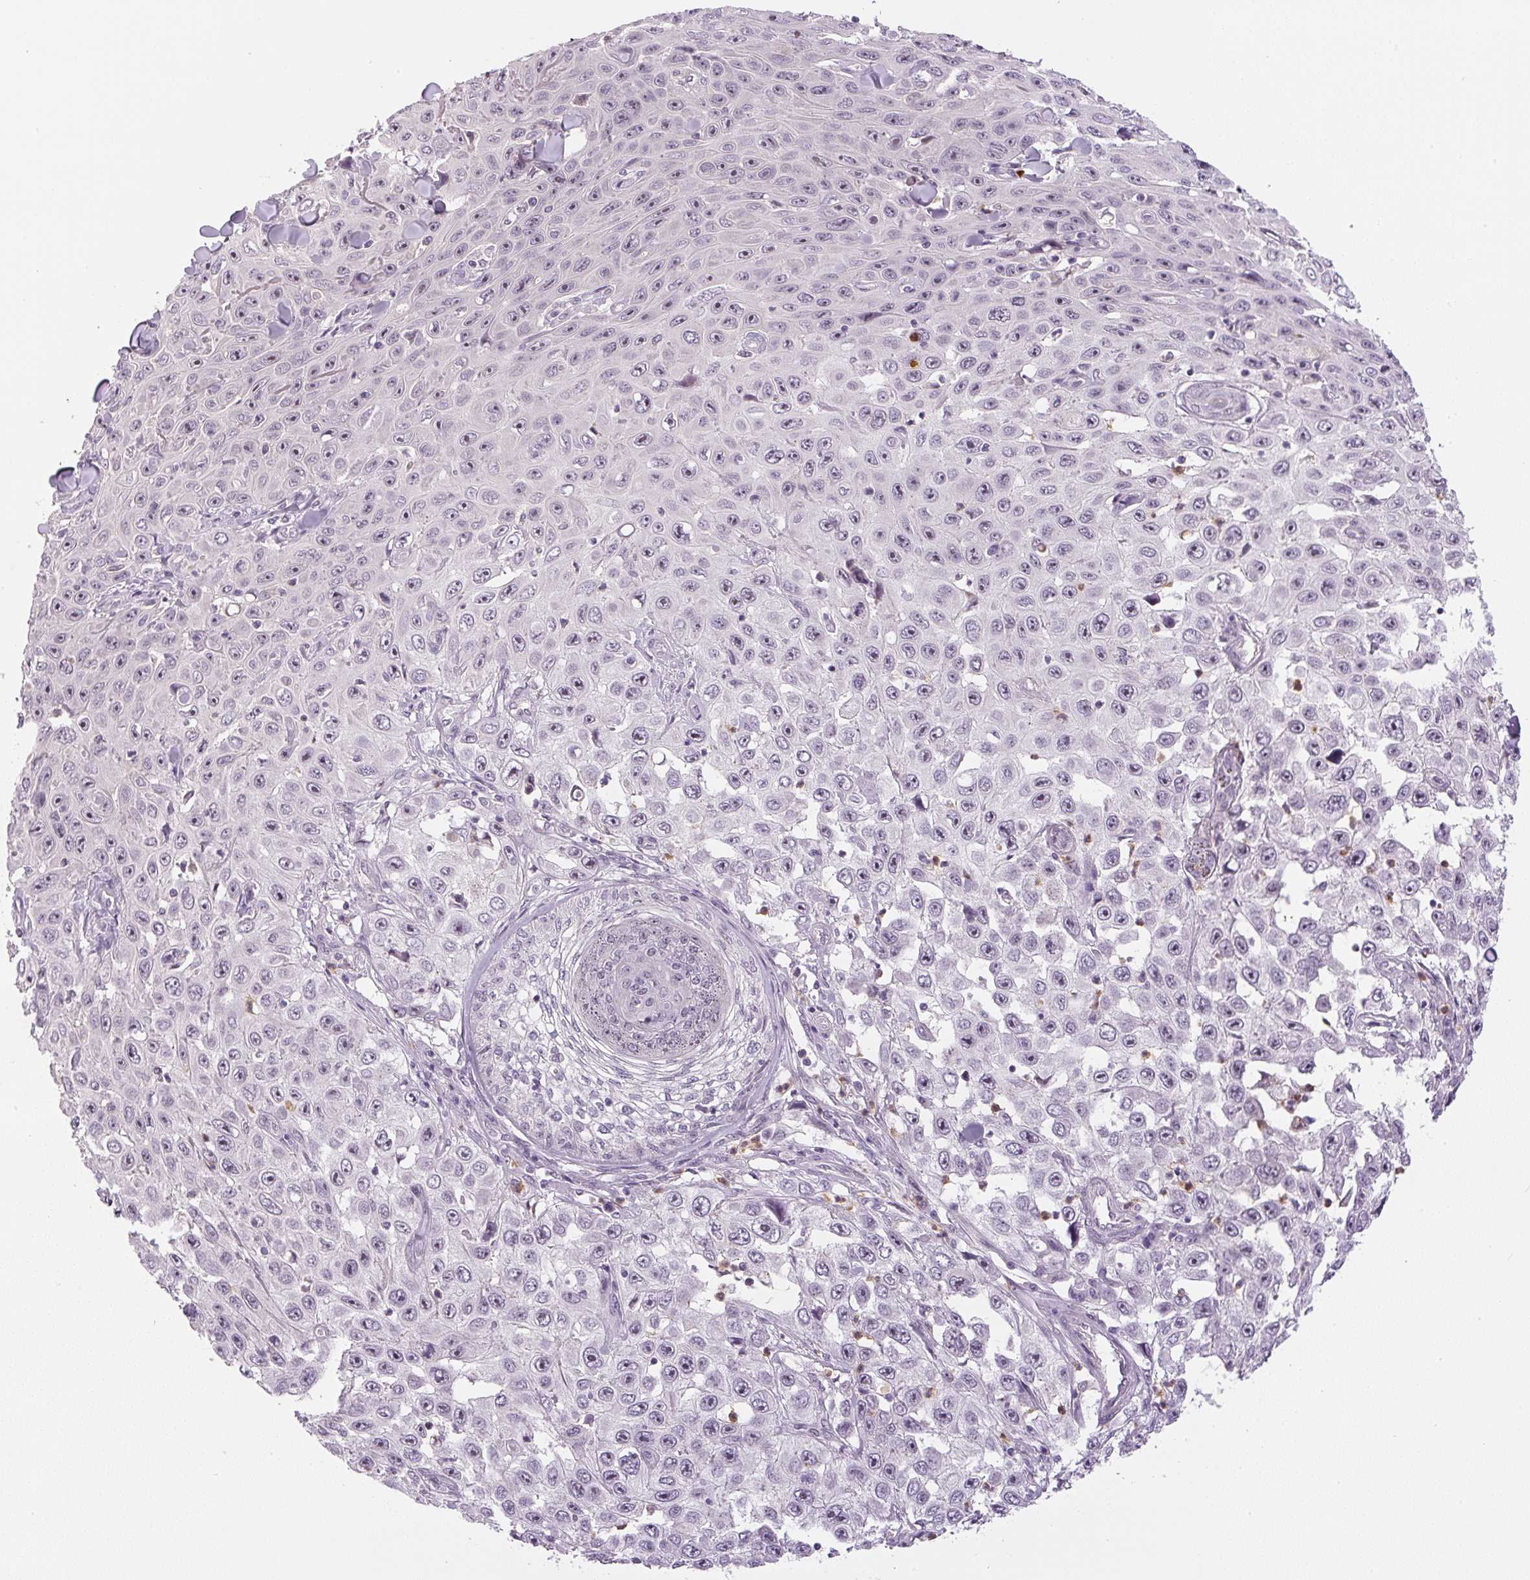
{"staining": {"intensity": "weak", "quantity": "<25%", "location": "nuclear"}, "tissue": "skin cancer", "cell_type": "Tumor cells", "image_type": "cancer", "snomed": [{"axis": "morphology", "description": "Squamous cell carcinoma, NOS"}, {"axis": "topography", "description": "Skin"}], "caption": "Skin squamous cell carcinoma was stained to show a protein in brown. There is no significant expression in tumor cells. (DAB (3,3'-diaminobenzidine) immunohistochemistry with hematoxylin counter stain).", "gene": "SGF29", "patient": {"sex": "male", "age": 82}}